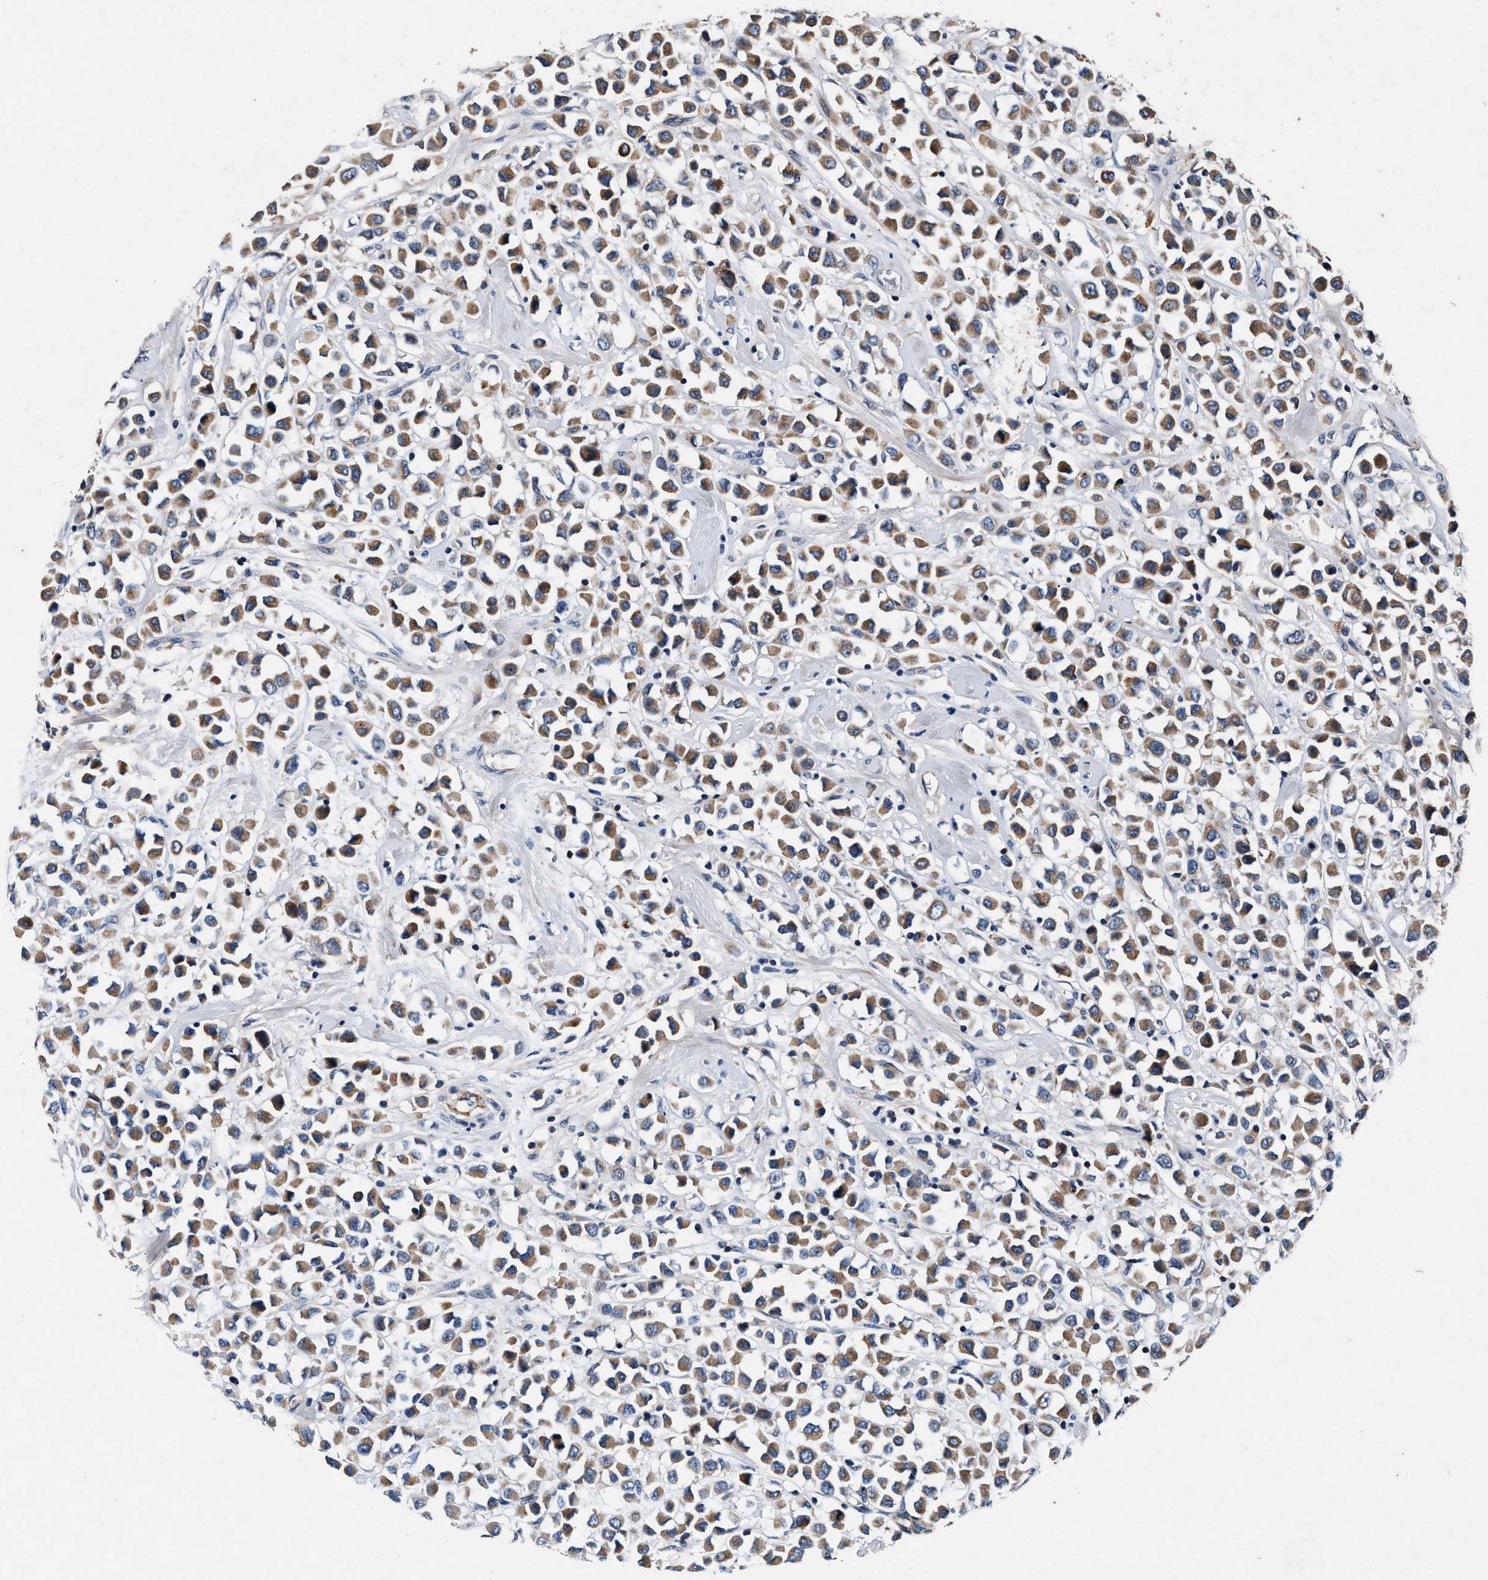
{"staining": {"intensity": "moderate", "quantity": ">75%", "location": "cytoplasmic/membranous"}, "tissue": "breast cancer", "cell_type": "Tumor cells", "image_type": "cancer", "snomed": [{"axis": "morphology", "description": "Duct carcinoma"}, {"axis": "topography", "description": "Breast"}], "caption": "Breast infiltrating ductal carcinoma stained with immunohistochemistry (IHC) shows moderate cytoplasmic/membranous positivity in about >75% of tumor cells.", "gene": "PKD2L1", "patient": {"sex": "female", "age": 61}}